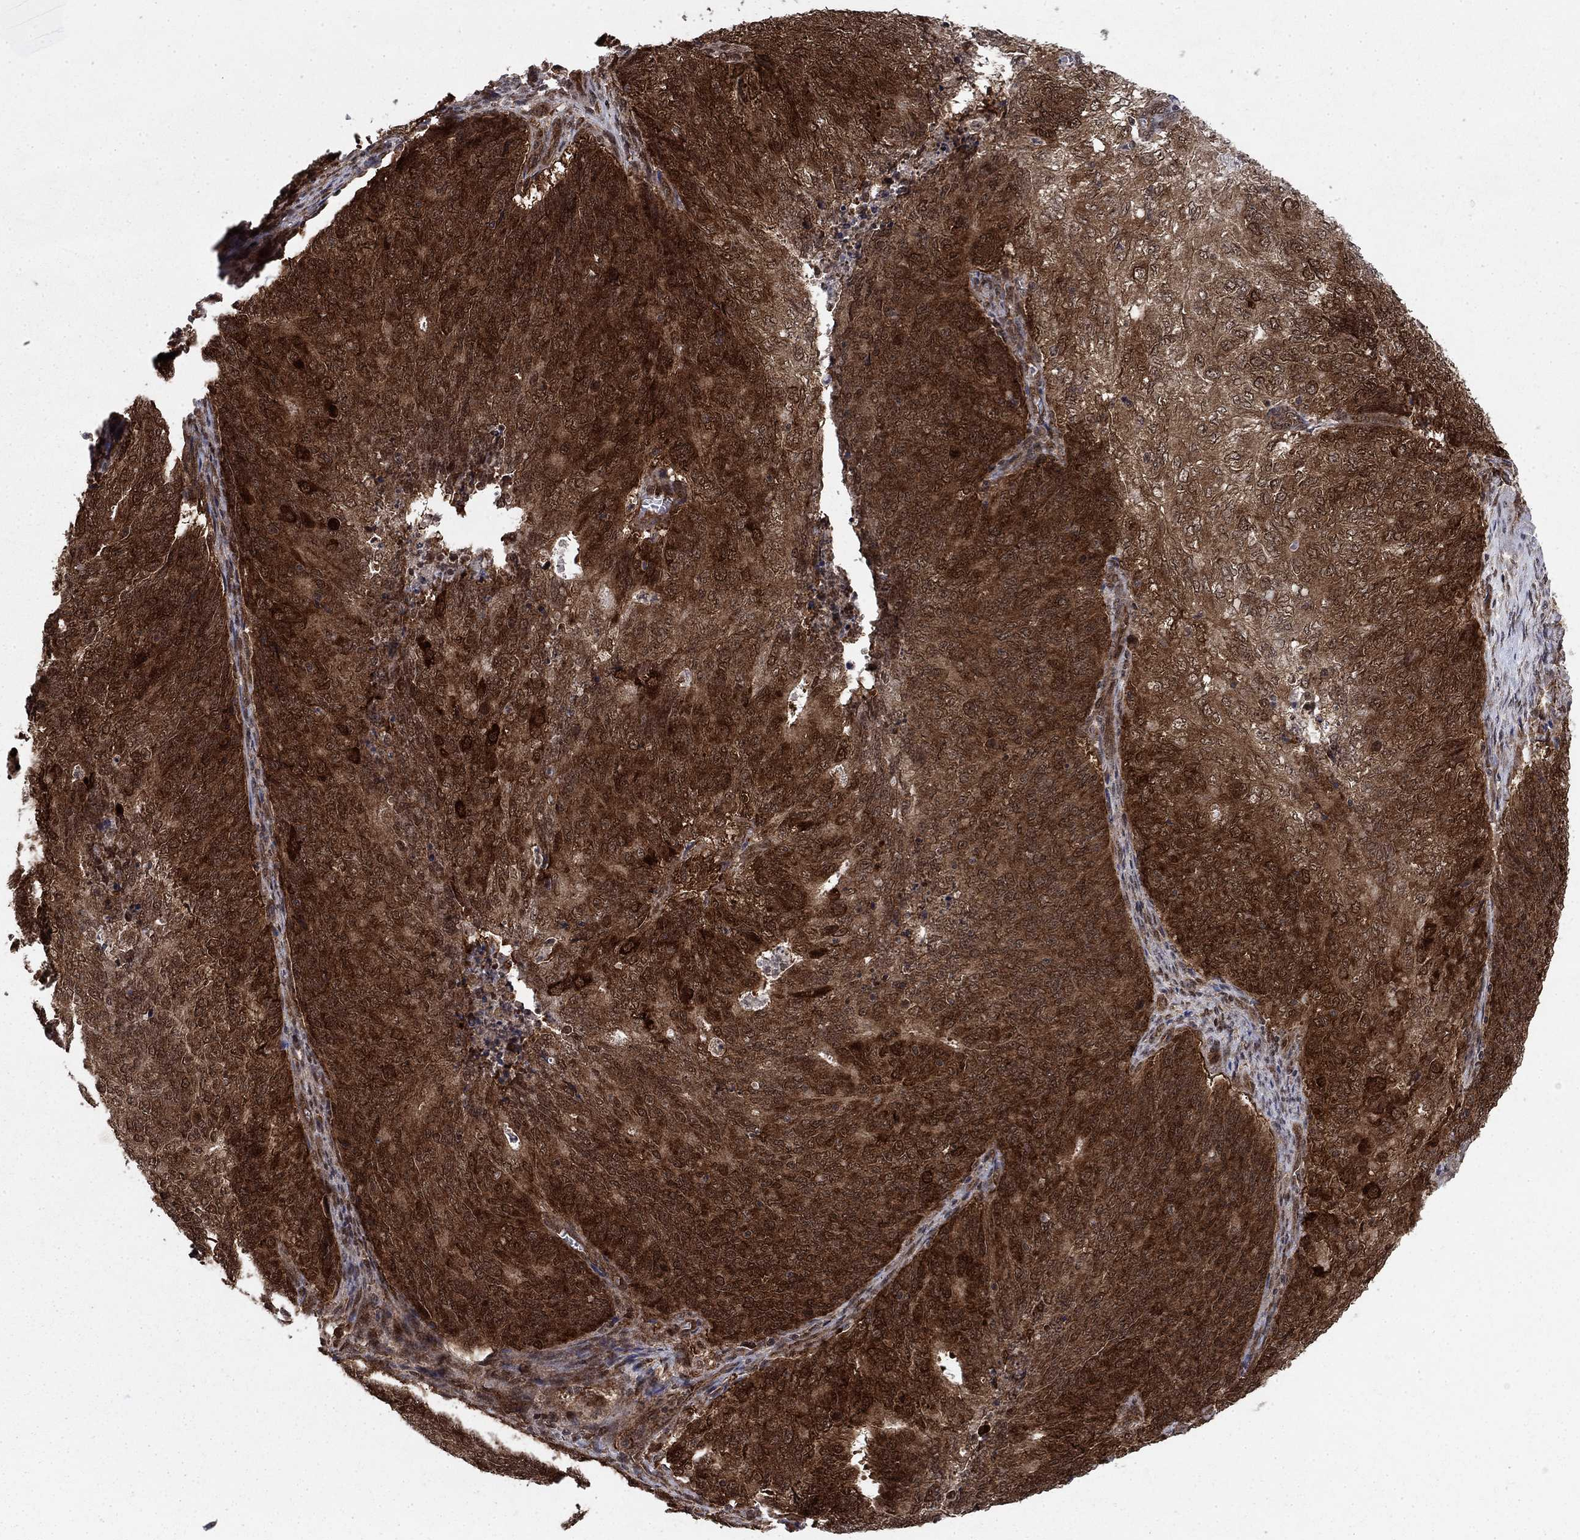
{"staining": {"intensity": "strong", "quantity": ">75%", "location": "cytoplasmic/membranous"}, "tissue": "endometrial cancer", "cell_type": "Tumor cells", "image_type": "cancer", "snomed": [{"axis": "morphology", "description": "Adenocarcinoma, NOS"}, {"axis": "topography", "description": "Endometrium"}], "caption": "The image demonstrates a brown stain indicating the presence of a protein in the cytoplasmic/membranous of tumor cells in endometrial cancer.", "gene": "DNAJA1", "patient": {"sex": "female", "age": 82}}